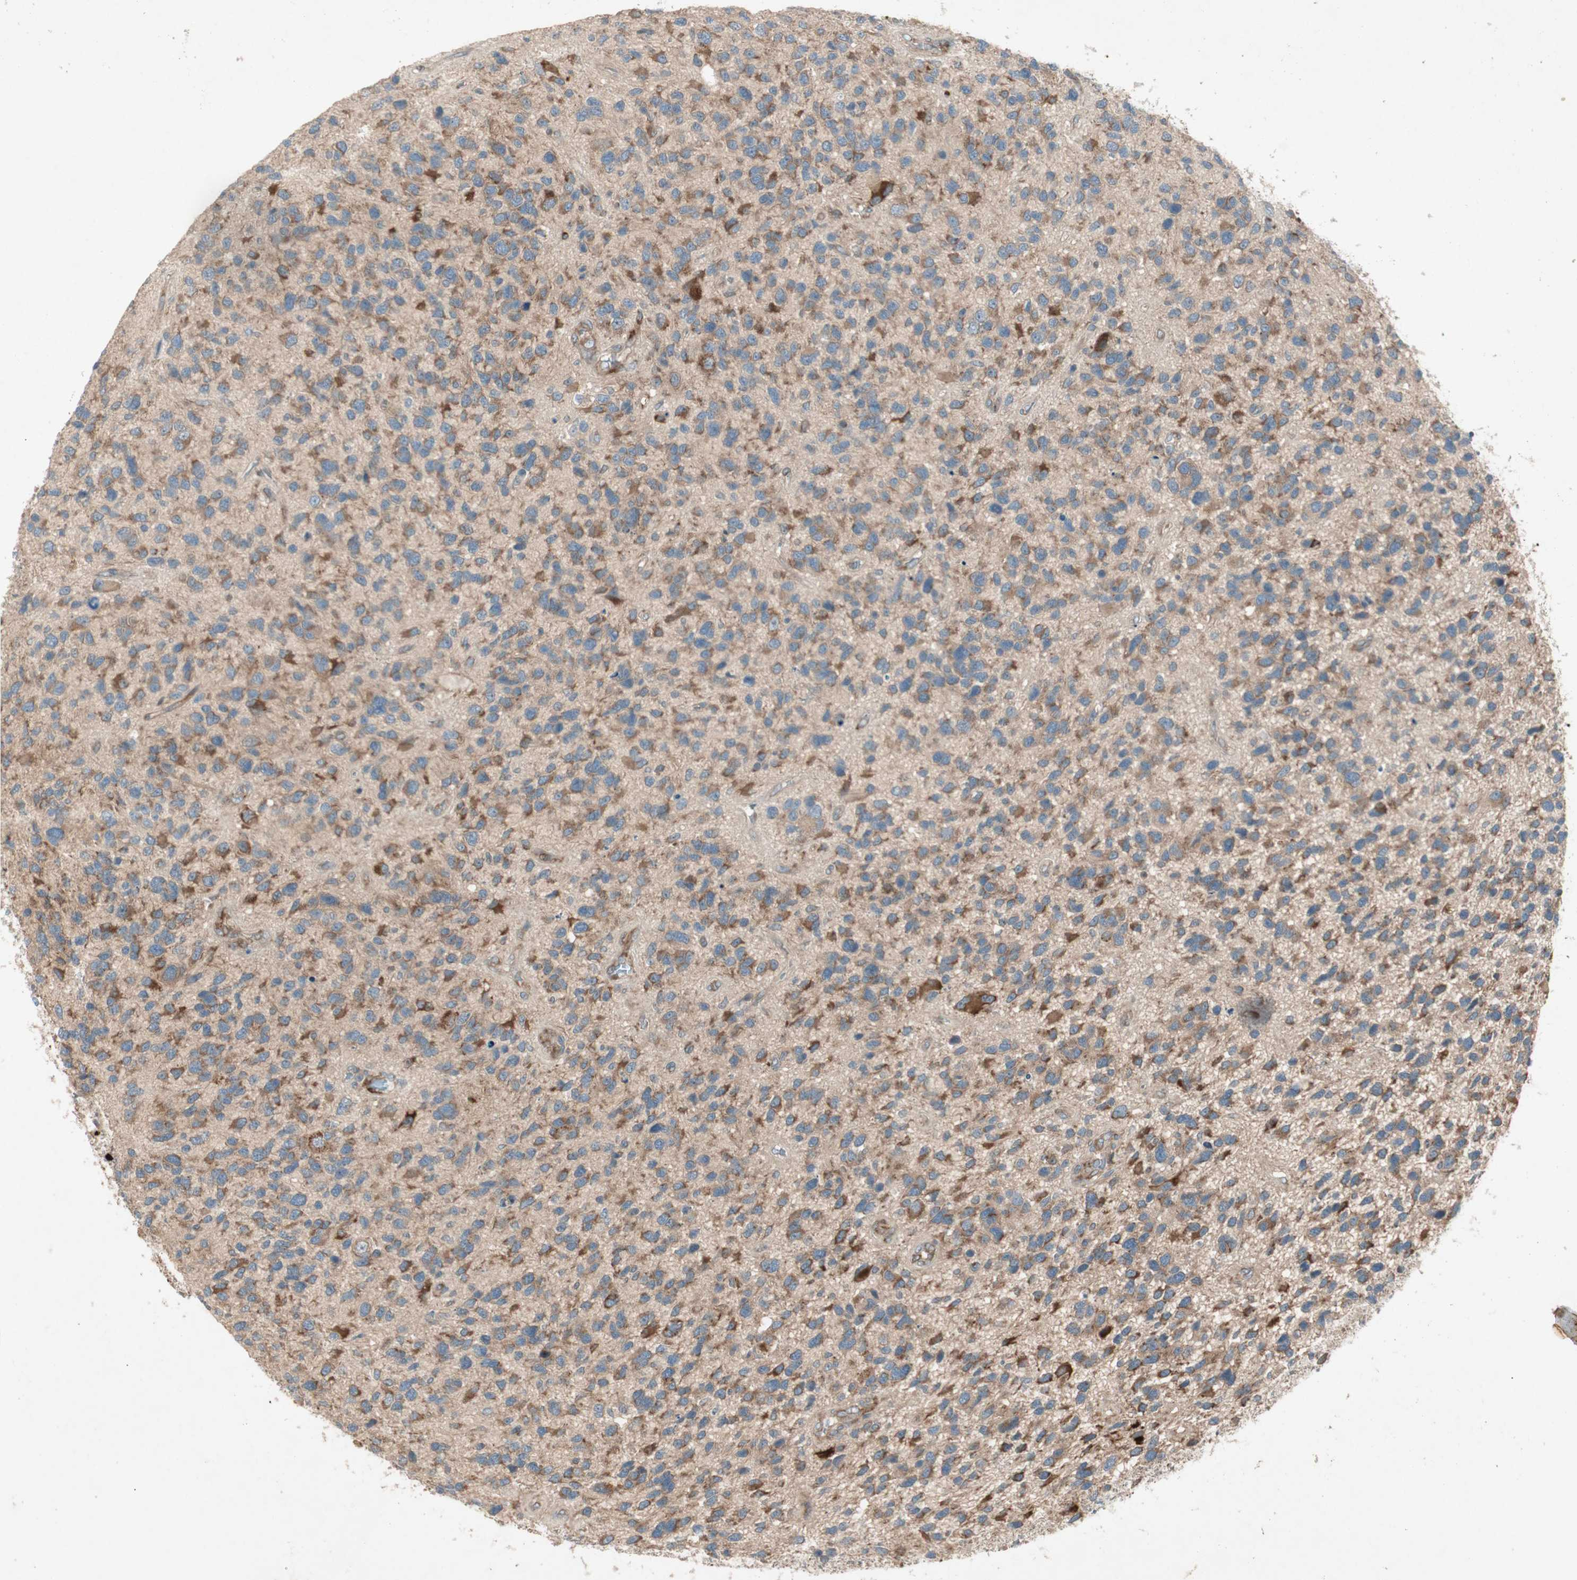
{"staining": {"intensity": "moderate", "quantity": ">75%", "location": "cytoplasmic/membranous"}, "tissue": "glioma", "cell_type": "Tumor cells", "image_type": "cancer", "snomed": [{"axis": "morphology", "description": "Glioma, malignant, High grade"}, {"axis": "topography", "description": "Brain"}], "caption": "IHC (DAB) staining of glioma exhibits moderate cytoplasmic/membranous protein staining in about >75% of tumor cells.", "gene": "APOO", "patient": {"sex": "female", "age": 58}}